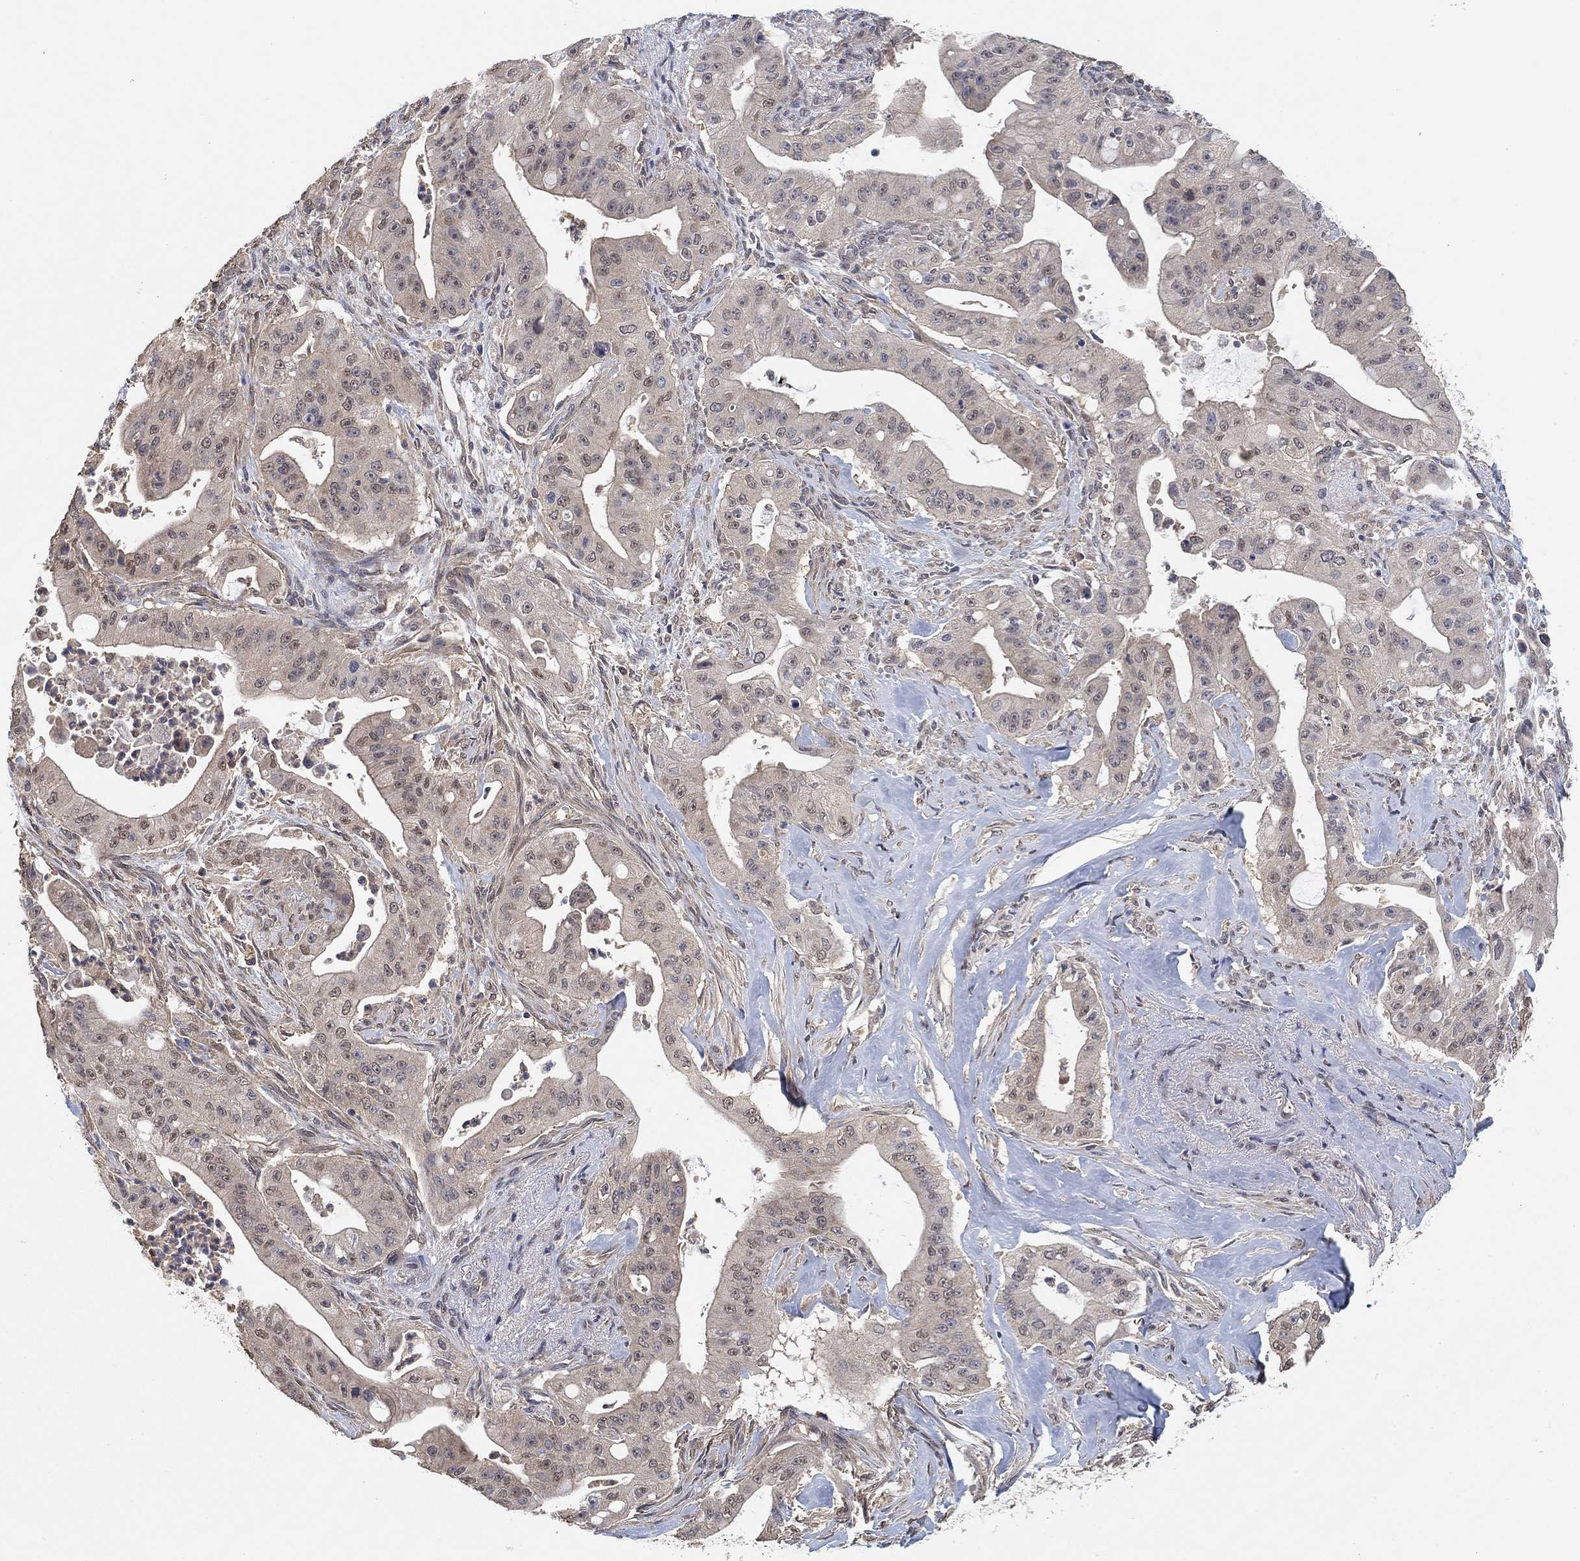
{"staining": {"intensity": "weak", "quantity": "<25%", "location": "cytoplasmic/membranous"}, "tissue": "pancreatic cancer", "cell_type": "Tumor cells", "image_type": "cancer", "snomed": [{"axis": "morphology", "description": "Normal tissue, NOS"}, {"axis": "morphology", "description": "Inflammation, NOS"}, {"axis": "morphology", "description": "Adenocarcinoma, NOS"}, {"axis": "topography", "description": "Pancreas"}], "caption": "Human pancreatic cancer (adenocarcinoma) stained for a protein using immunohistochemistry shows no expression in tumor cells.", "gene": "CCDC43", "patient": {"sex": "male", "age": 57}}